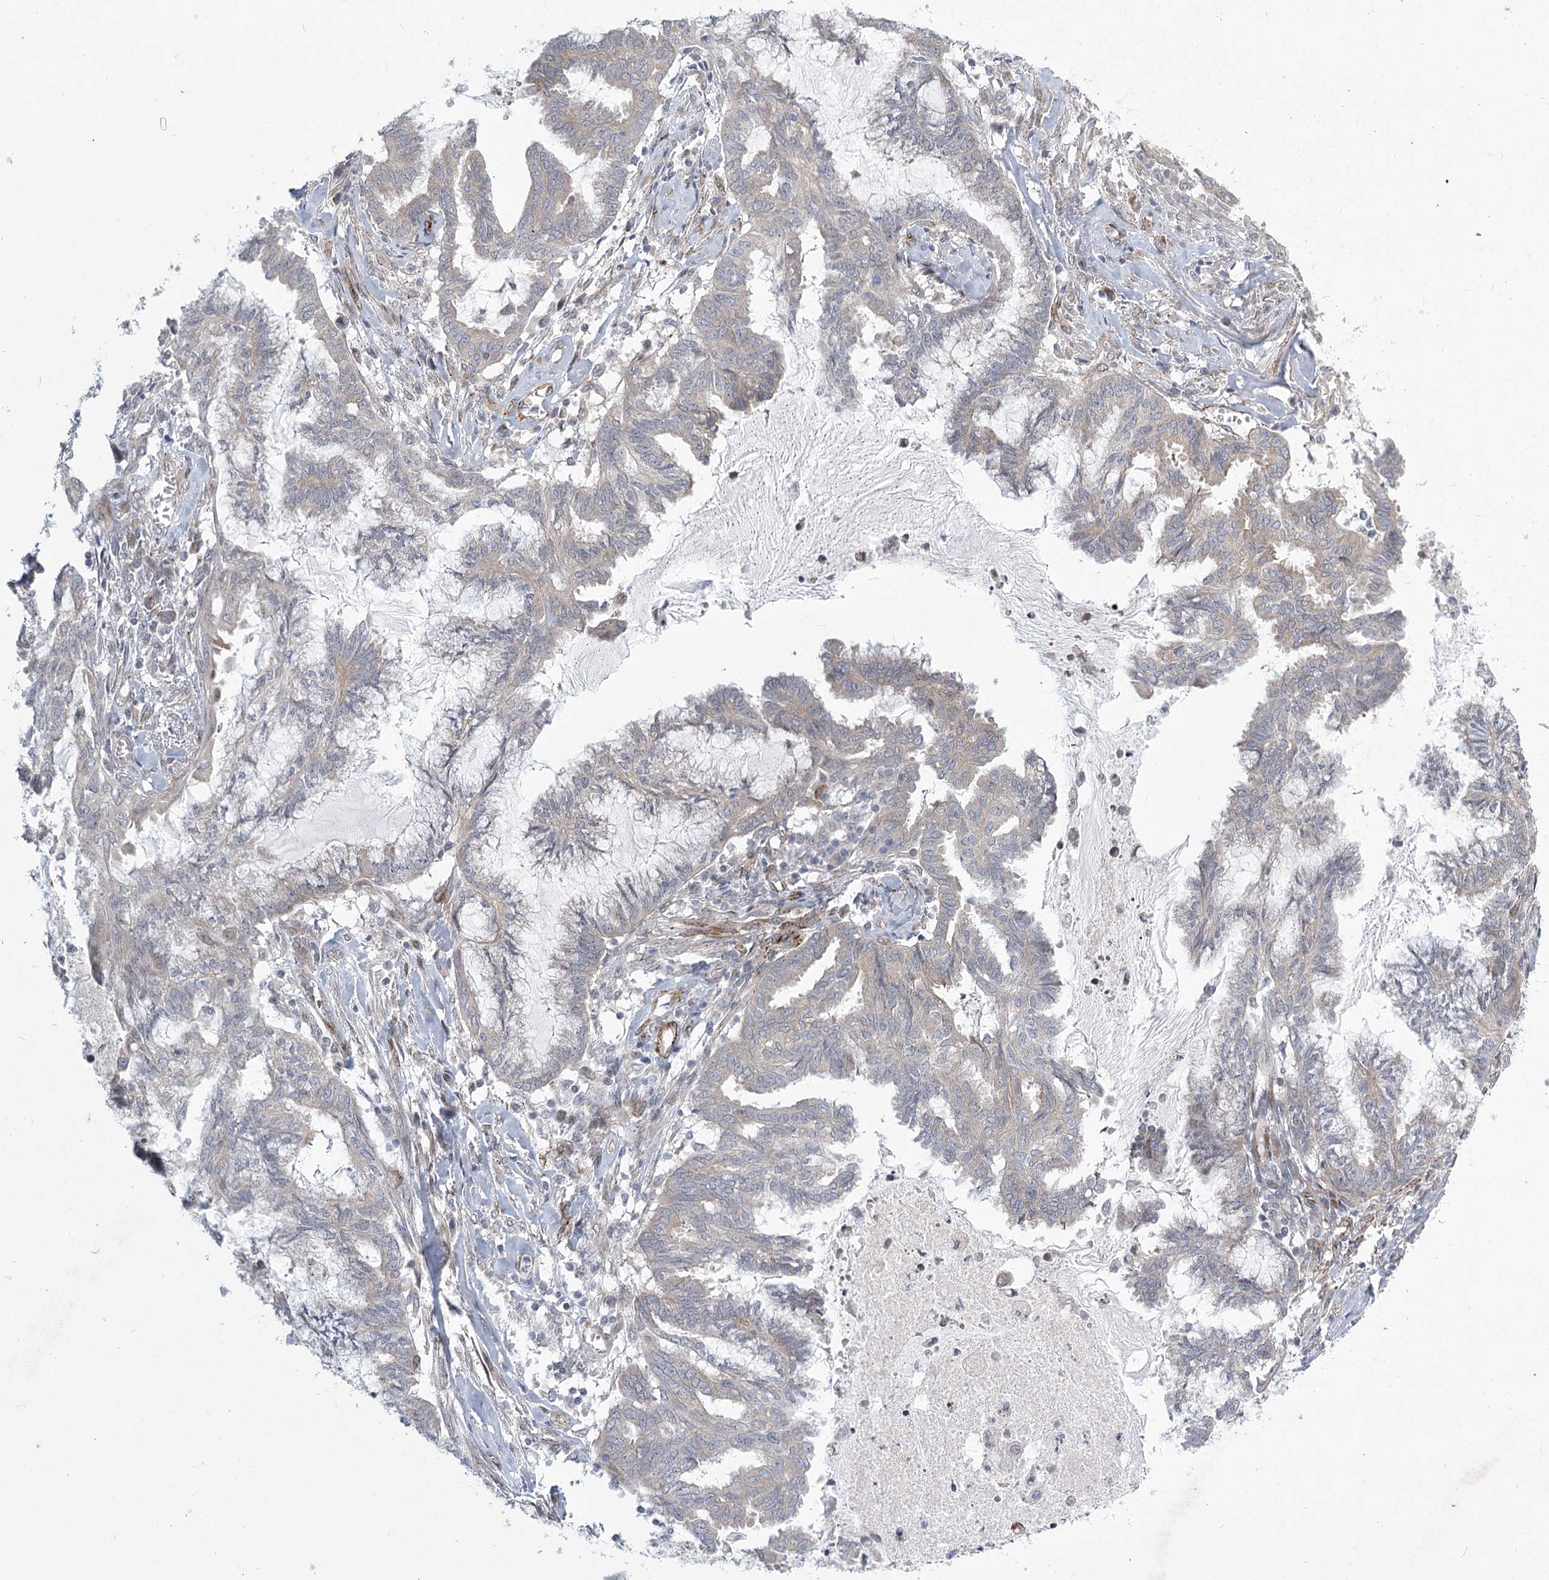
{"staining": {"intensity": "negative", "quantity": "none", "location": "none"}, "tissue": "endometrial cancer", "cell_type": "Tumor cells", "image_type": "cancer", "snomed": [{"axis": "morphology", "description": "Adenocarcinoma, NOS"}, {"axis": "topography", "description": "Endometrium"}], "caption": "This is an immunohistochemistry micrograph of human endometrial cancer. There is no expression in tumor cells.", "gene": "MEPE", "patient": {"sex": "female", "age": 86}}